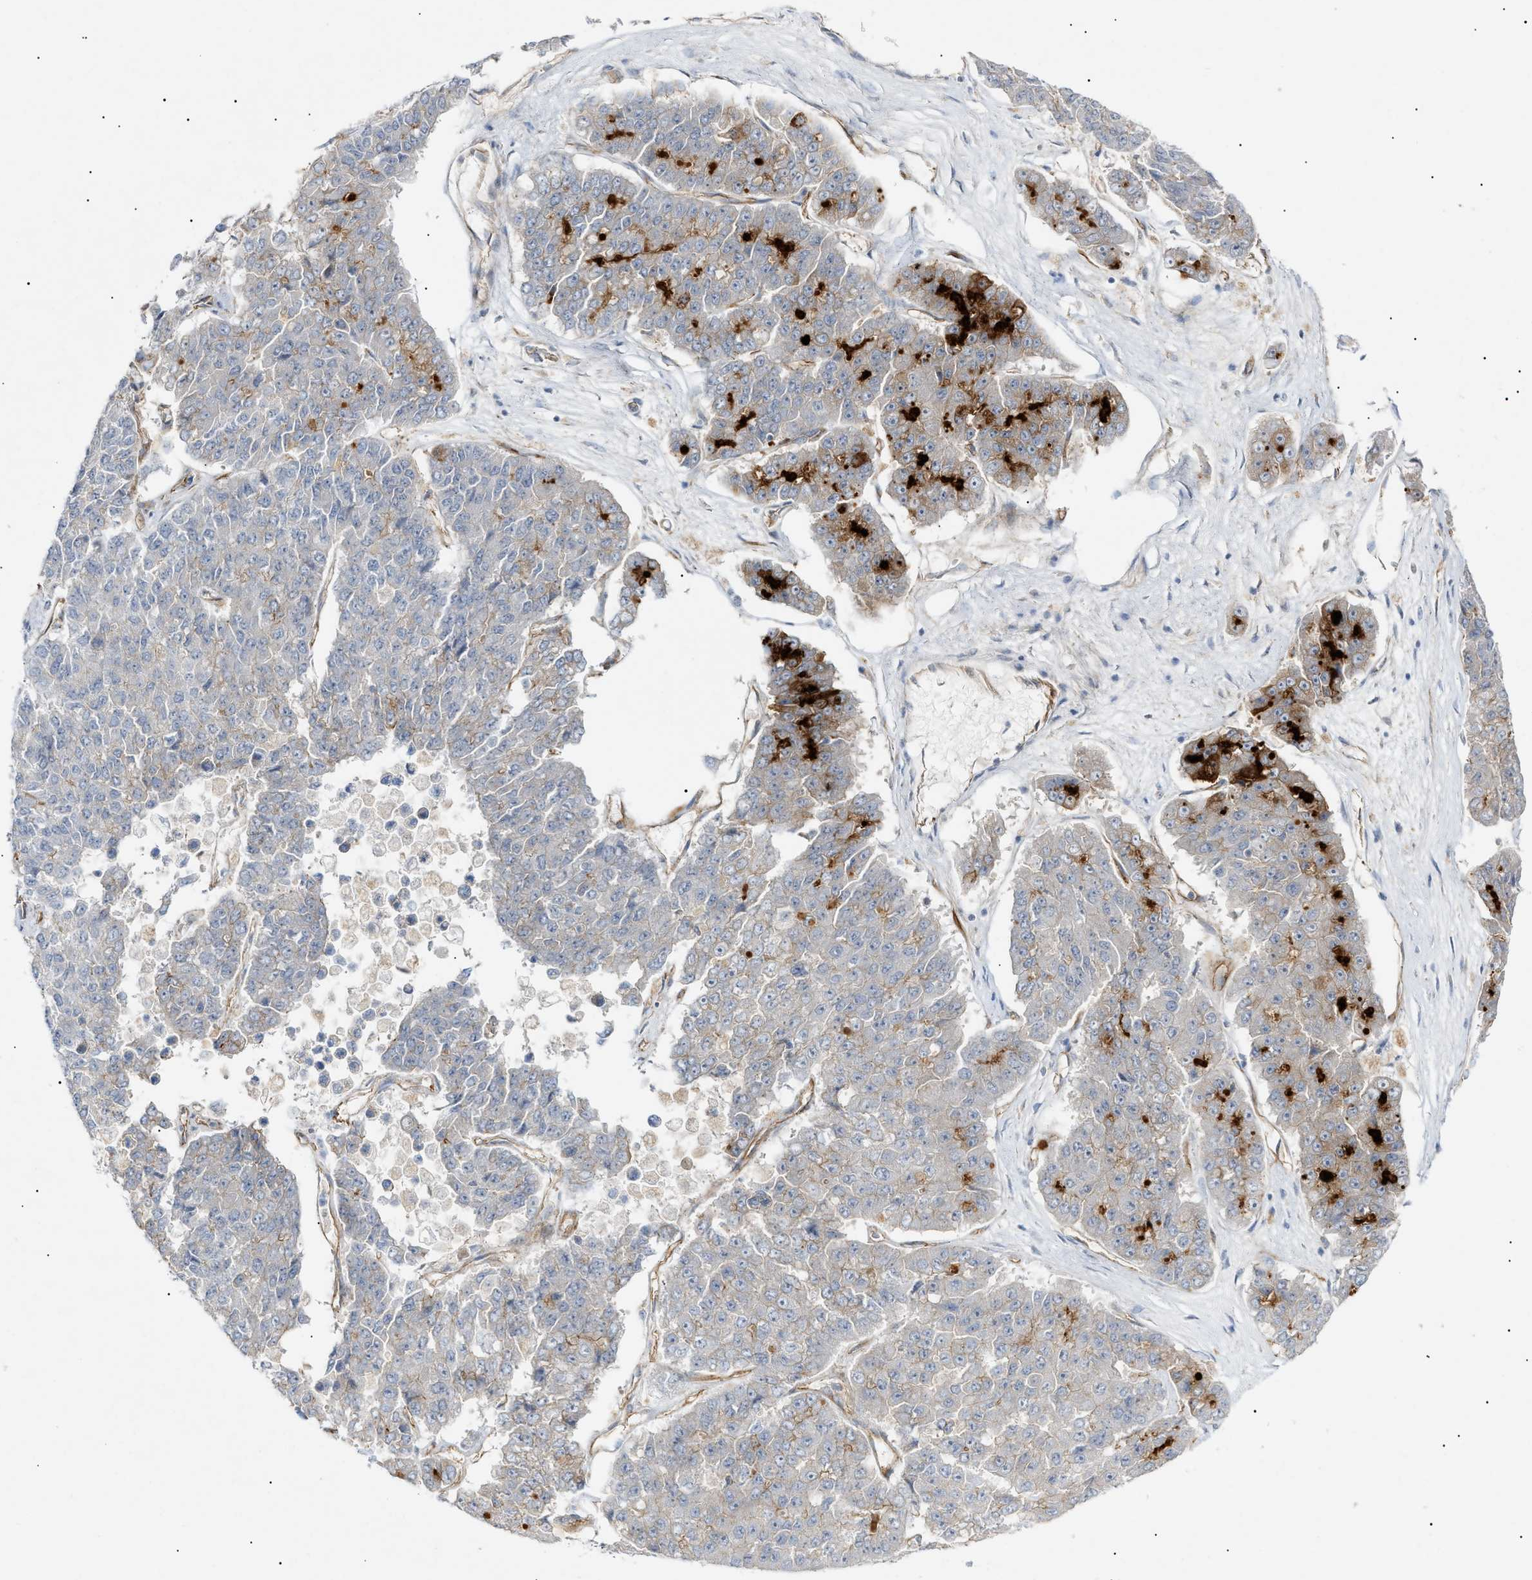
{"staining": {"intensity": "weak", "quantity": "<25%", "location": "cytoplasmic/membranous"}, "tissue": "pancreatic cancer", "cell_type": "Tumor cells", "image_type": "cancer", "snomed": [{"axis": "morphology", "description": "Adenocarcinoma, NOS"}, {"axis": "topography", "description": "Pancreas"}], "caption": "Immunohistochemistry (IHC) of adenocarcinoma (pancreatic) shows no expression in tumor cells.", "gene": "ZFHX2", "patient": {"sex": "male", "age": 50}}